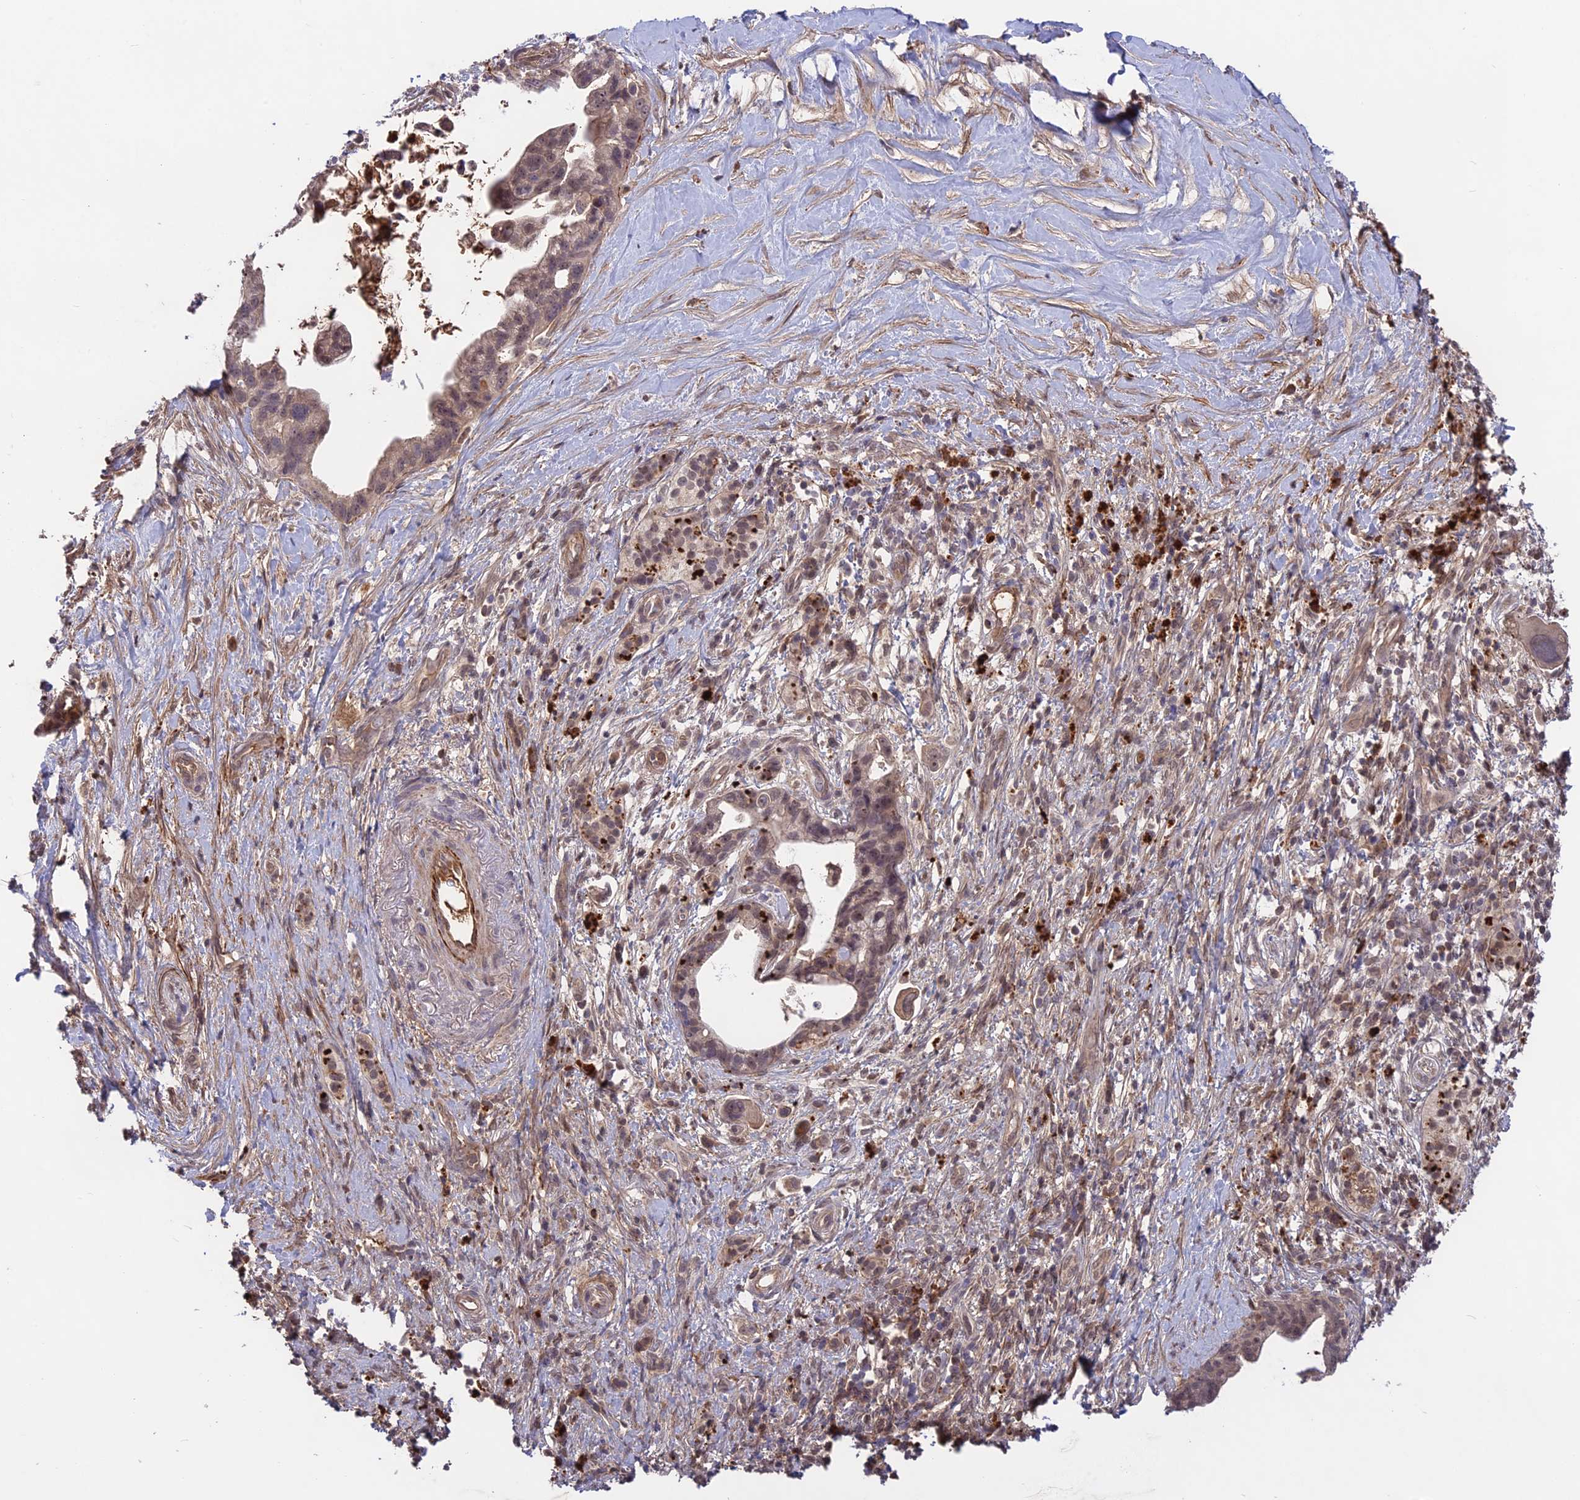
{"staining": {"intensity": "weak", "quantity": ">75%", "location": "cytoplasmic/membranous"}, "tissue": "pancreatic cancer", "cell_type": "Tumor cells", "image_type": "cancer", "snomed": [{"axis": "morphology", "description": "Adenocarcinoma, NOS"}, {"axis": "topography", "description": "Pancreas"}], "caption": "The photomicrograph reveals immunohistochemical staining of adenocarcinoma (pancreatic). There is weak cytoplasmic/membranous positivity is identified in approximately >75% of tumor cells.", "gene": "ADO", "patient": {"sex": "female", "age": 83}}